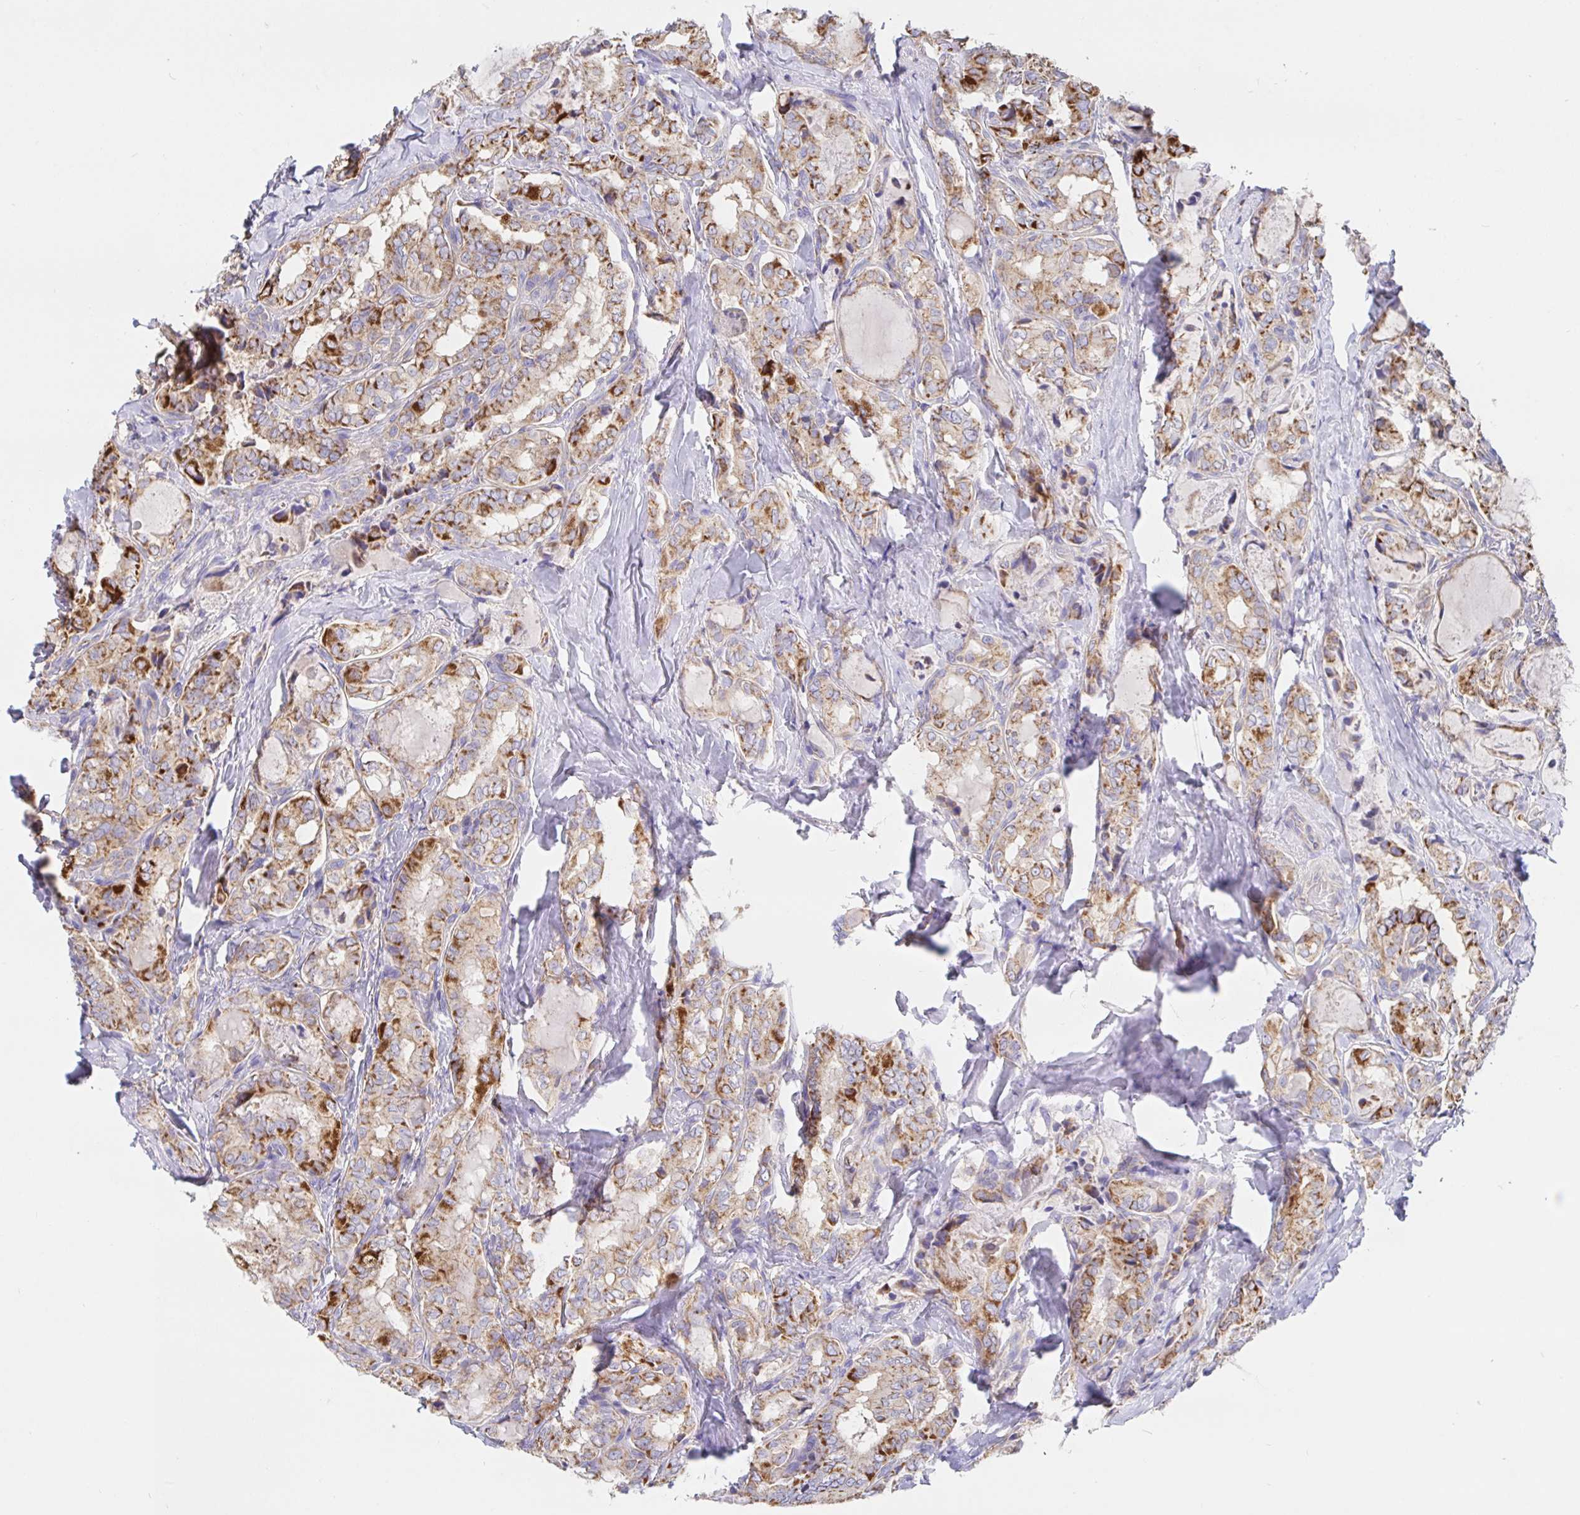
{"staining": {"intensity": "moderate", "quantity": ">75%", "location": "cytoplasmic/membranous"}, "tissue": "thyroid cancer", "cell_type": "Tumor cells", "image_type": "cancer", "snomed": [{"axis": "morphology", "description": "Papillary adenocarcinoma, NOS"}, {"axis": "topography", "description": "Thyroid gland"}], "caption": "Tumor cells reveal medium levels of moderate cytoplasmic/membranous expression in approximately >75% of cells in human papillary adenocarcinoma (thyroid).", "gene": "PRDX3", "patient": {"sex": "female", "age": 75}}